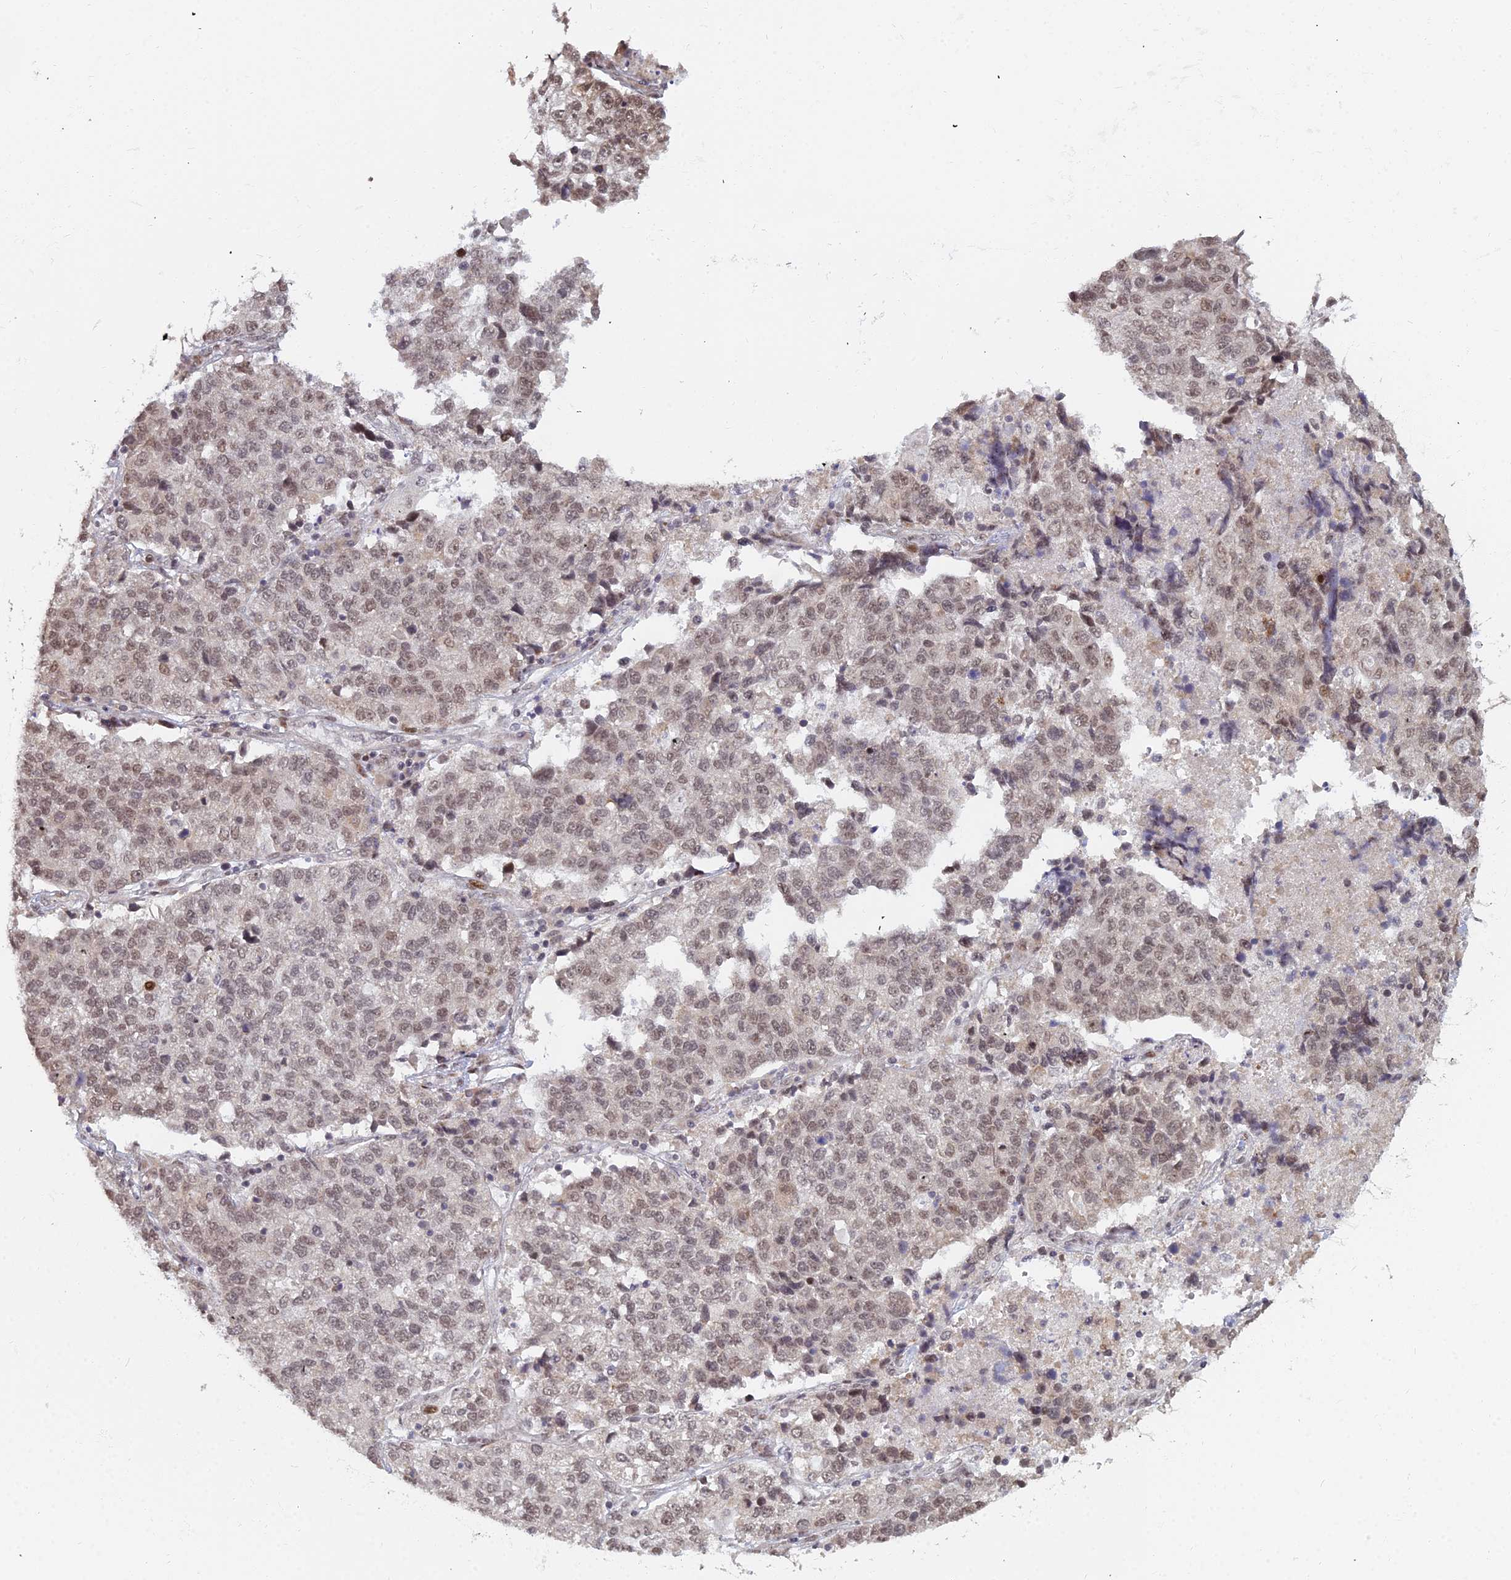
{"staining": {"intensity": "weak", "quantity": ">75%", "location": "nuclear"}, "tissue": "lung cancer", "cell_type": "Tumor cells", "image_type": "cancer", "snomed": [{"axis": "morphology", "description": "Adenocarcinoma, NOS"}, {"axis": "topography", "description": "Lung"}], "caption": "Immunohistochemistry (IHC) photomicrograph of neoplastic tissue: human adenocarcinoma (lung) stained using immunohistochemistry exhibits low levels of weak protein expression localized specifically in the nuclear of tumor cells, appearing as a nuclear brown color.", "gene": "ABCA2", "patient": {"sex": "male", "age": 49}}